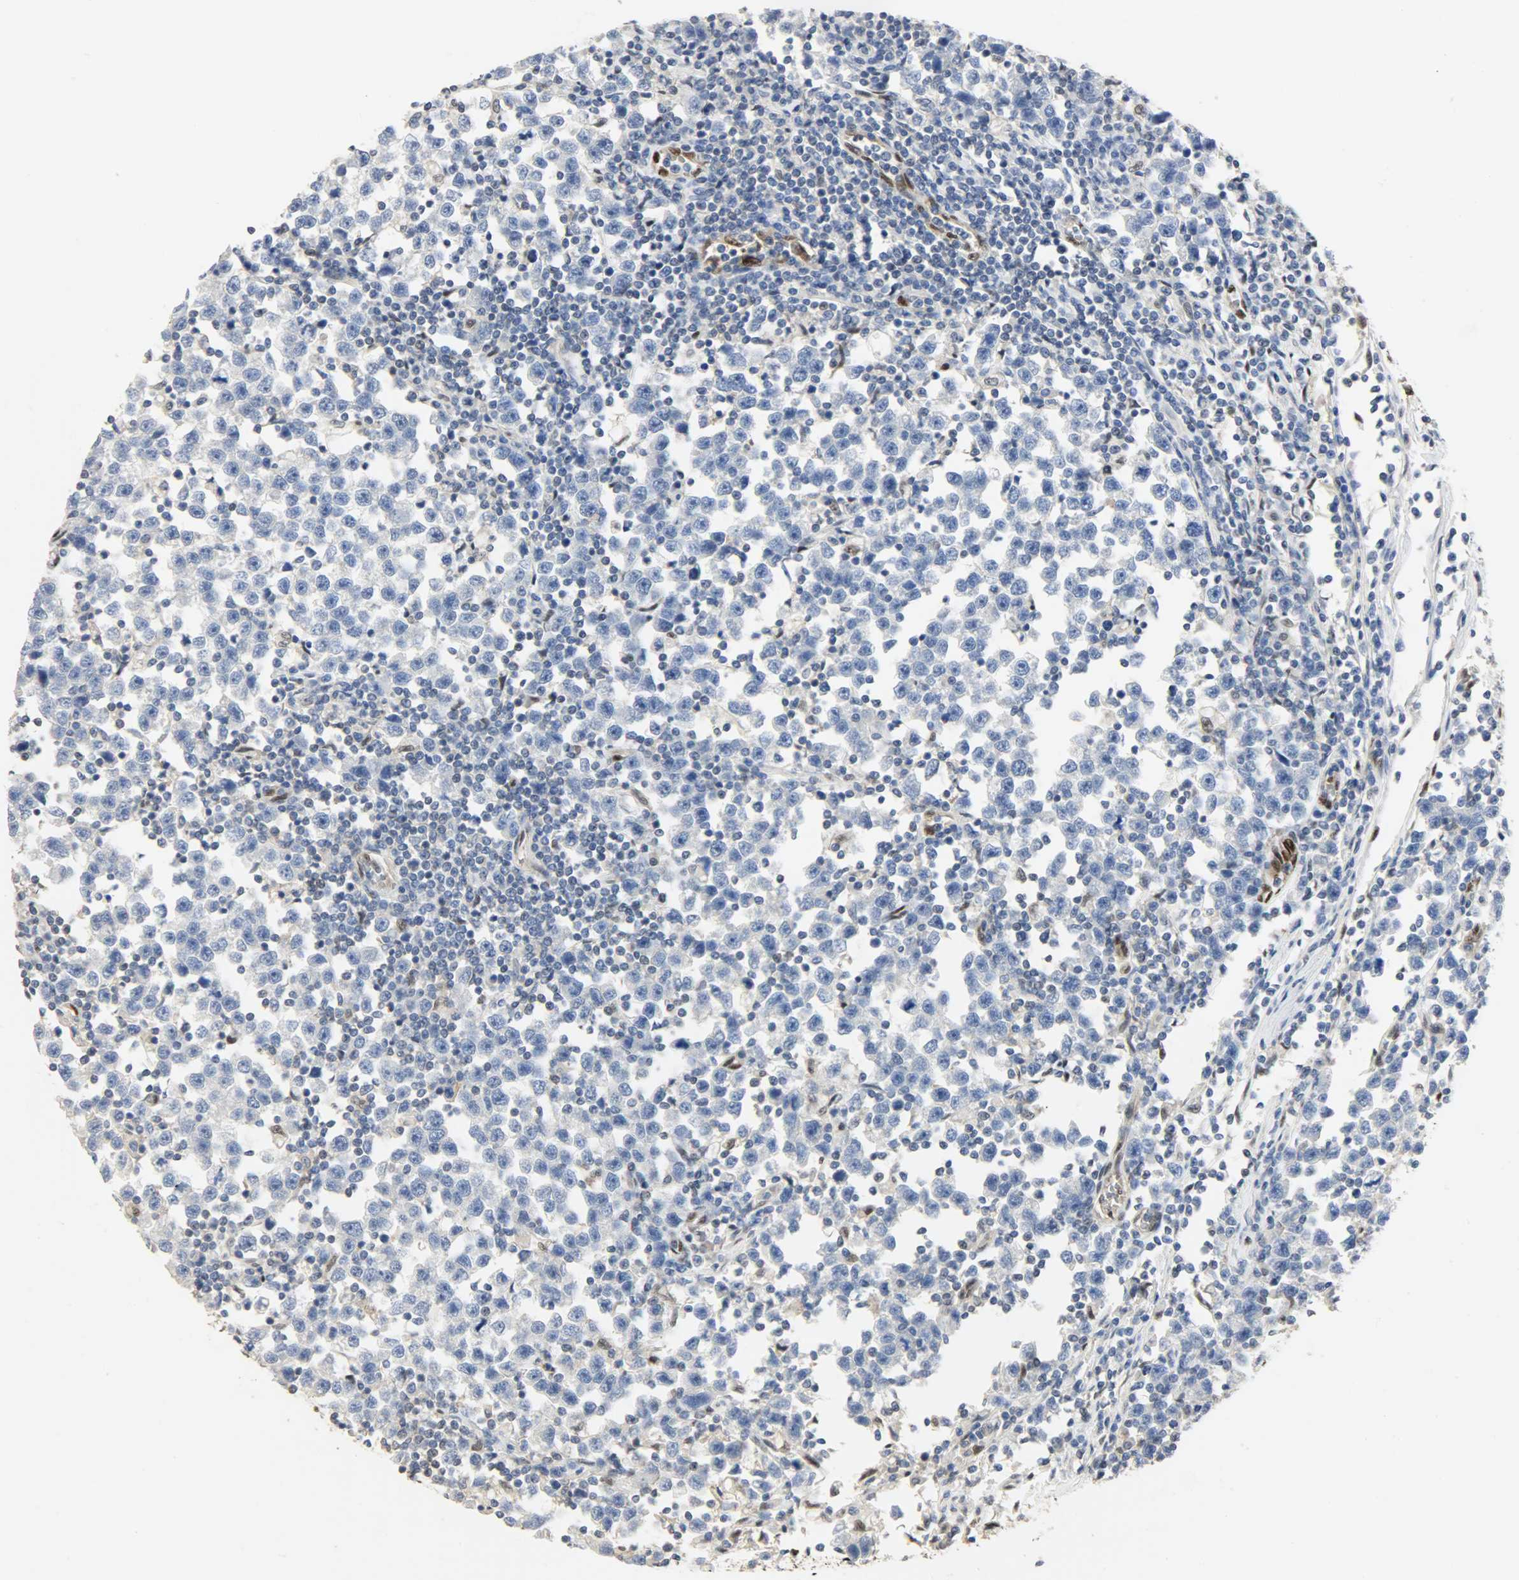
{"staining": {"intensity": "negative", "quantity": "none", "location": "none"}, "tissue": "testis cancer", "cell_type": "Tumor cells", "image_type": "cancer", "snomed": [{"axis": "morphology", "description": "Seminoma, NOS"}, {"axis": "topography", "description": "Testis"}], "caption": "Immunohistochemistry (IHC) micrograph of neoplastic tissue: human testis cancer stained with DAB shows no significant protein expression in tumor cells.", "gene": "NPEPL1", "patient": {"sex": "male", "age": 43}}